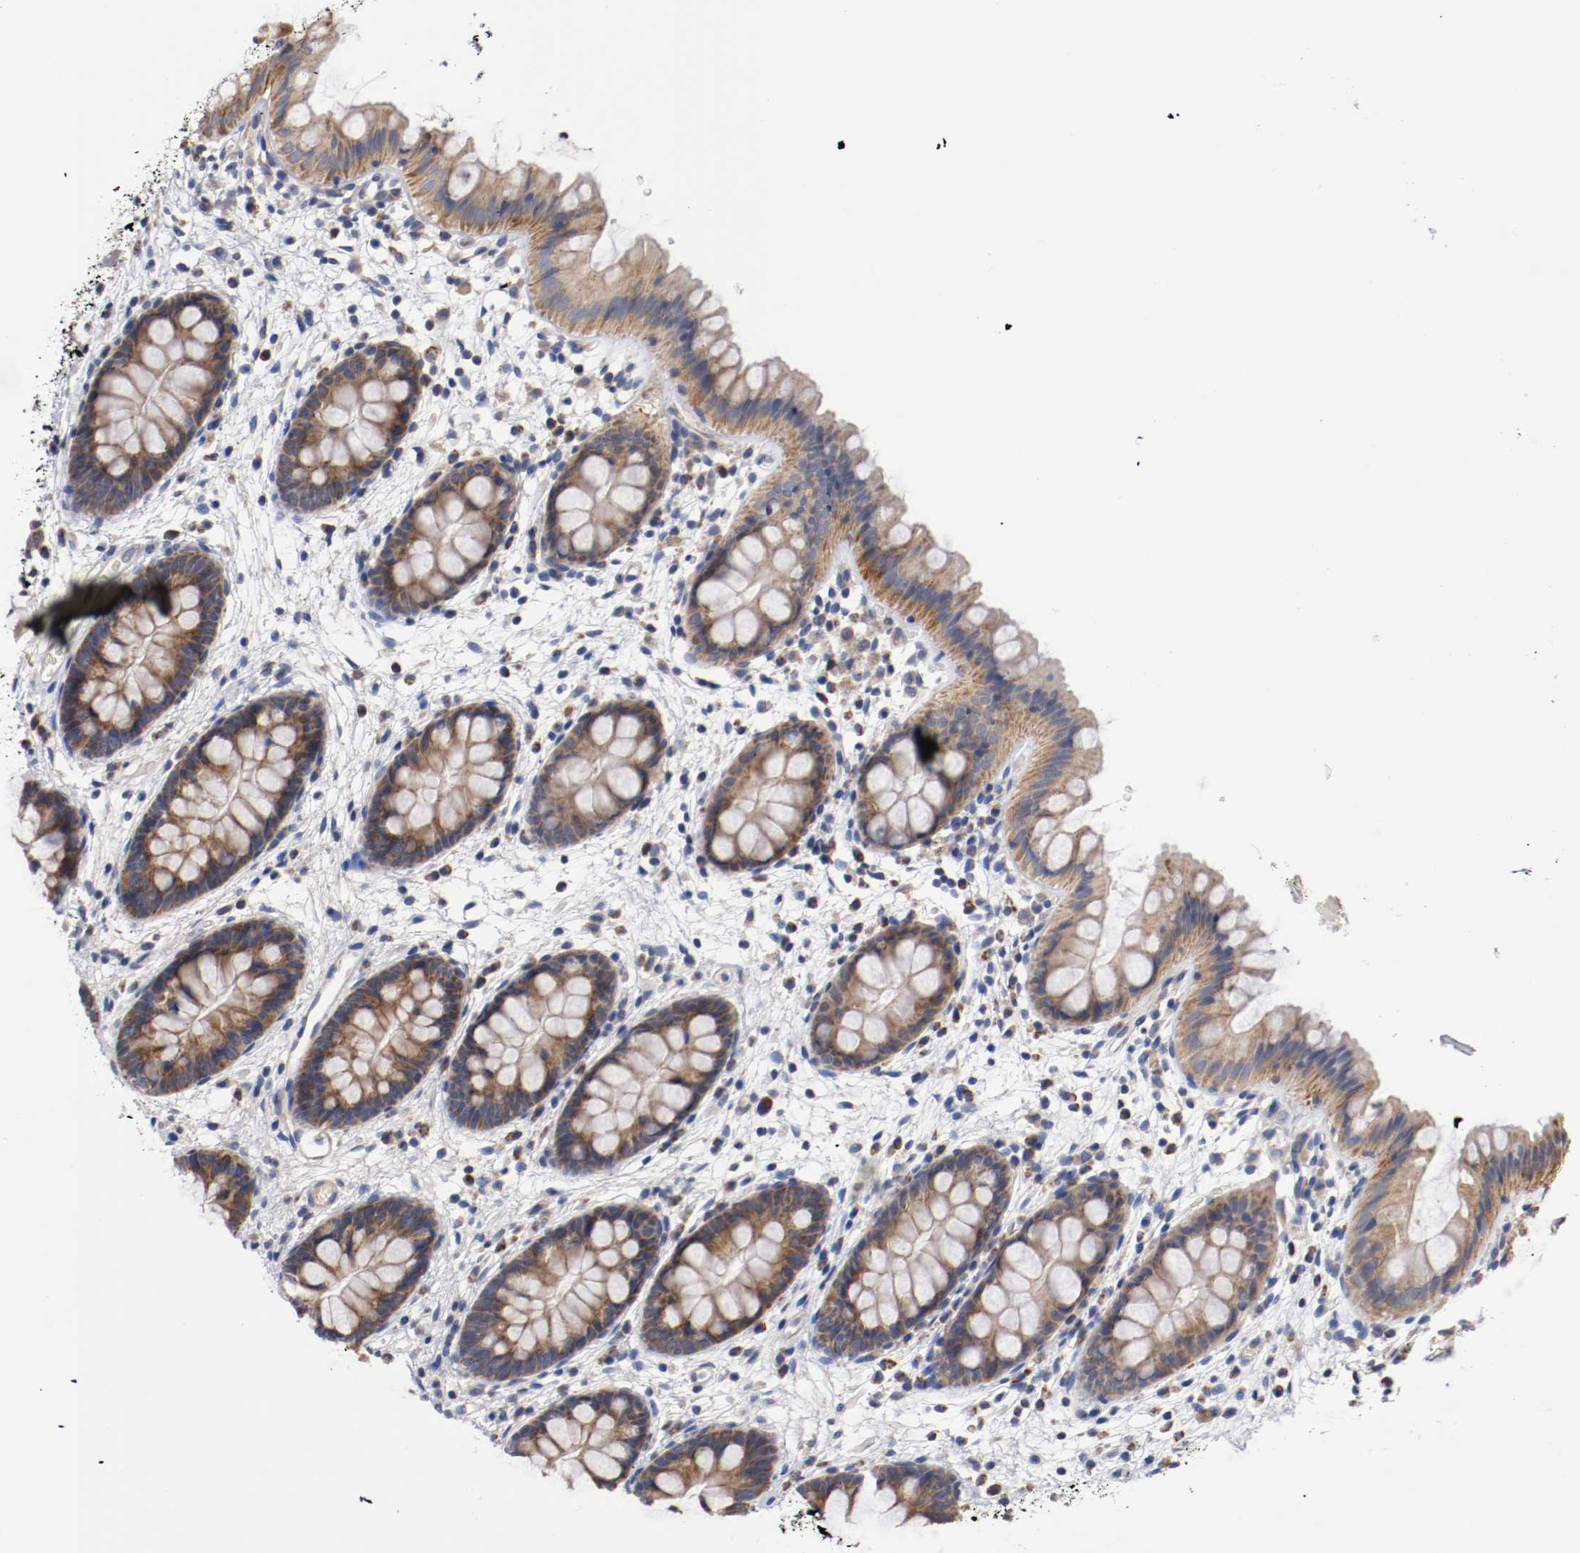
{"staining": {"intensity": "weak", "quantity": "25%-75%", "location": "cytoplasmic/membranous"}, "tissue": "colon", "cell_type": "Endothelial cells", "image_type": "normal", "snomed": [{"axis": "morphology", "description": "Normal tissue, NOS"}, {"axis": "topography", "description": "Smooth muscle"}, {"axis": "topography", "description": "Colon"}], "caption": "DAB (3,3'-diaminobenzidine) immunohistochemical staining of unremarkable human colon displays weak cytoplasmic/membranous protein staining in approximately 25%-75% of endothelial cells.", "gene": "PCSK6", "patient": {"sex": "male", "age": 67}}